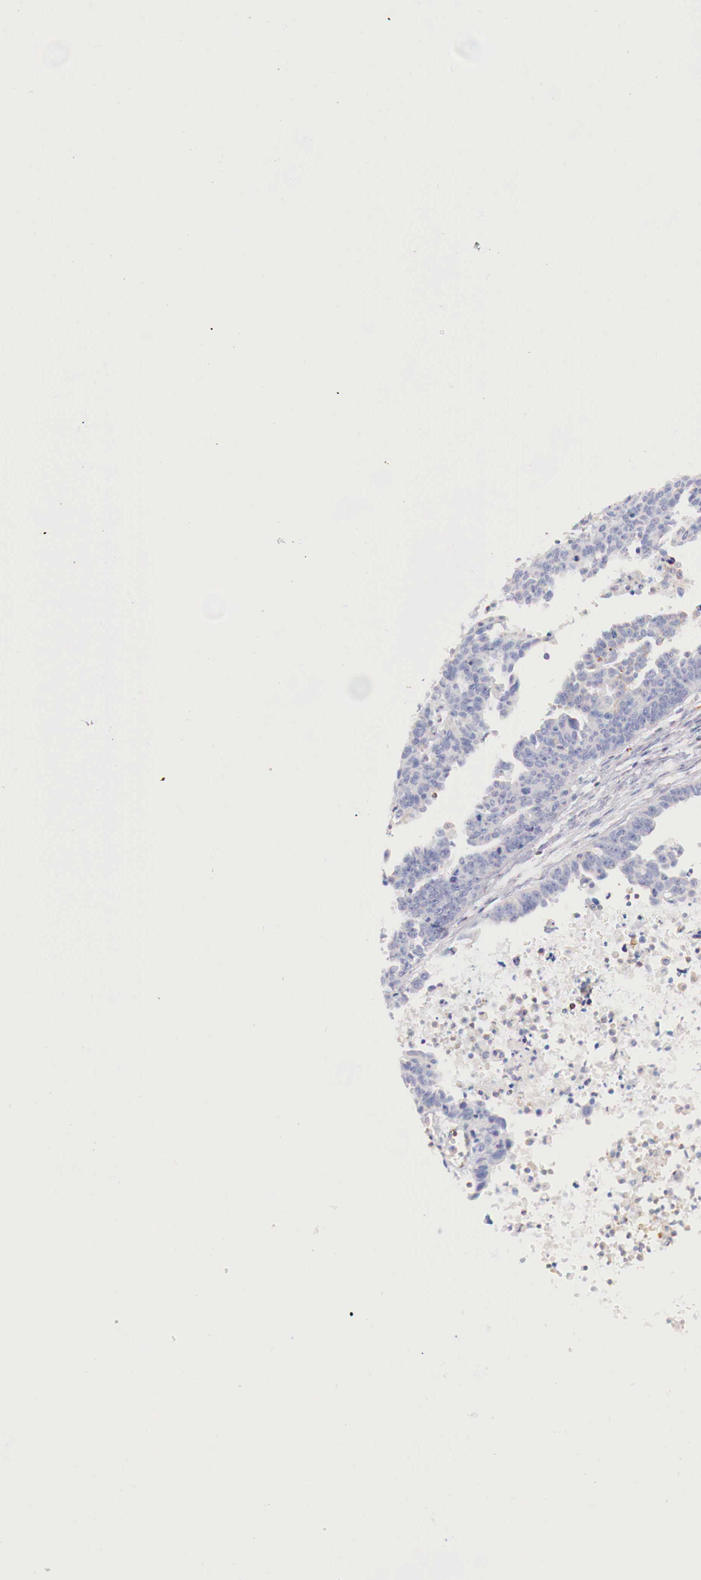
{"staining": {"intensity": "weak", "quantity": "<25%", "location": "cytoplasmic/membranous"}, "tissue": "ovarian cancer", "cell_type": "Tumor cells", "image_type": "cancer", "snomed": [{"axis": "morphology", "description": "Carcinoma, endometroid"}, {"axis": "morphology", "description": "Cystadenocarcinoma, serous, NOS"}, {"axis": "topography", "description": "Ovary"}], "caption": "Immunohistochemical staining of human ovarian cancer (endometroid carcinoma) reveals no significant staining in tumor cells.", "gene": "IDH3G", "patient": {"sex": "female", "age": 45}}